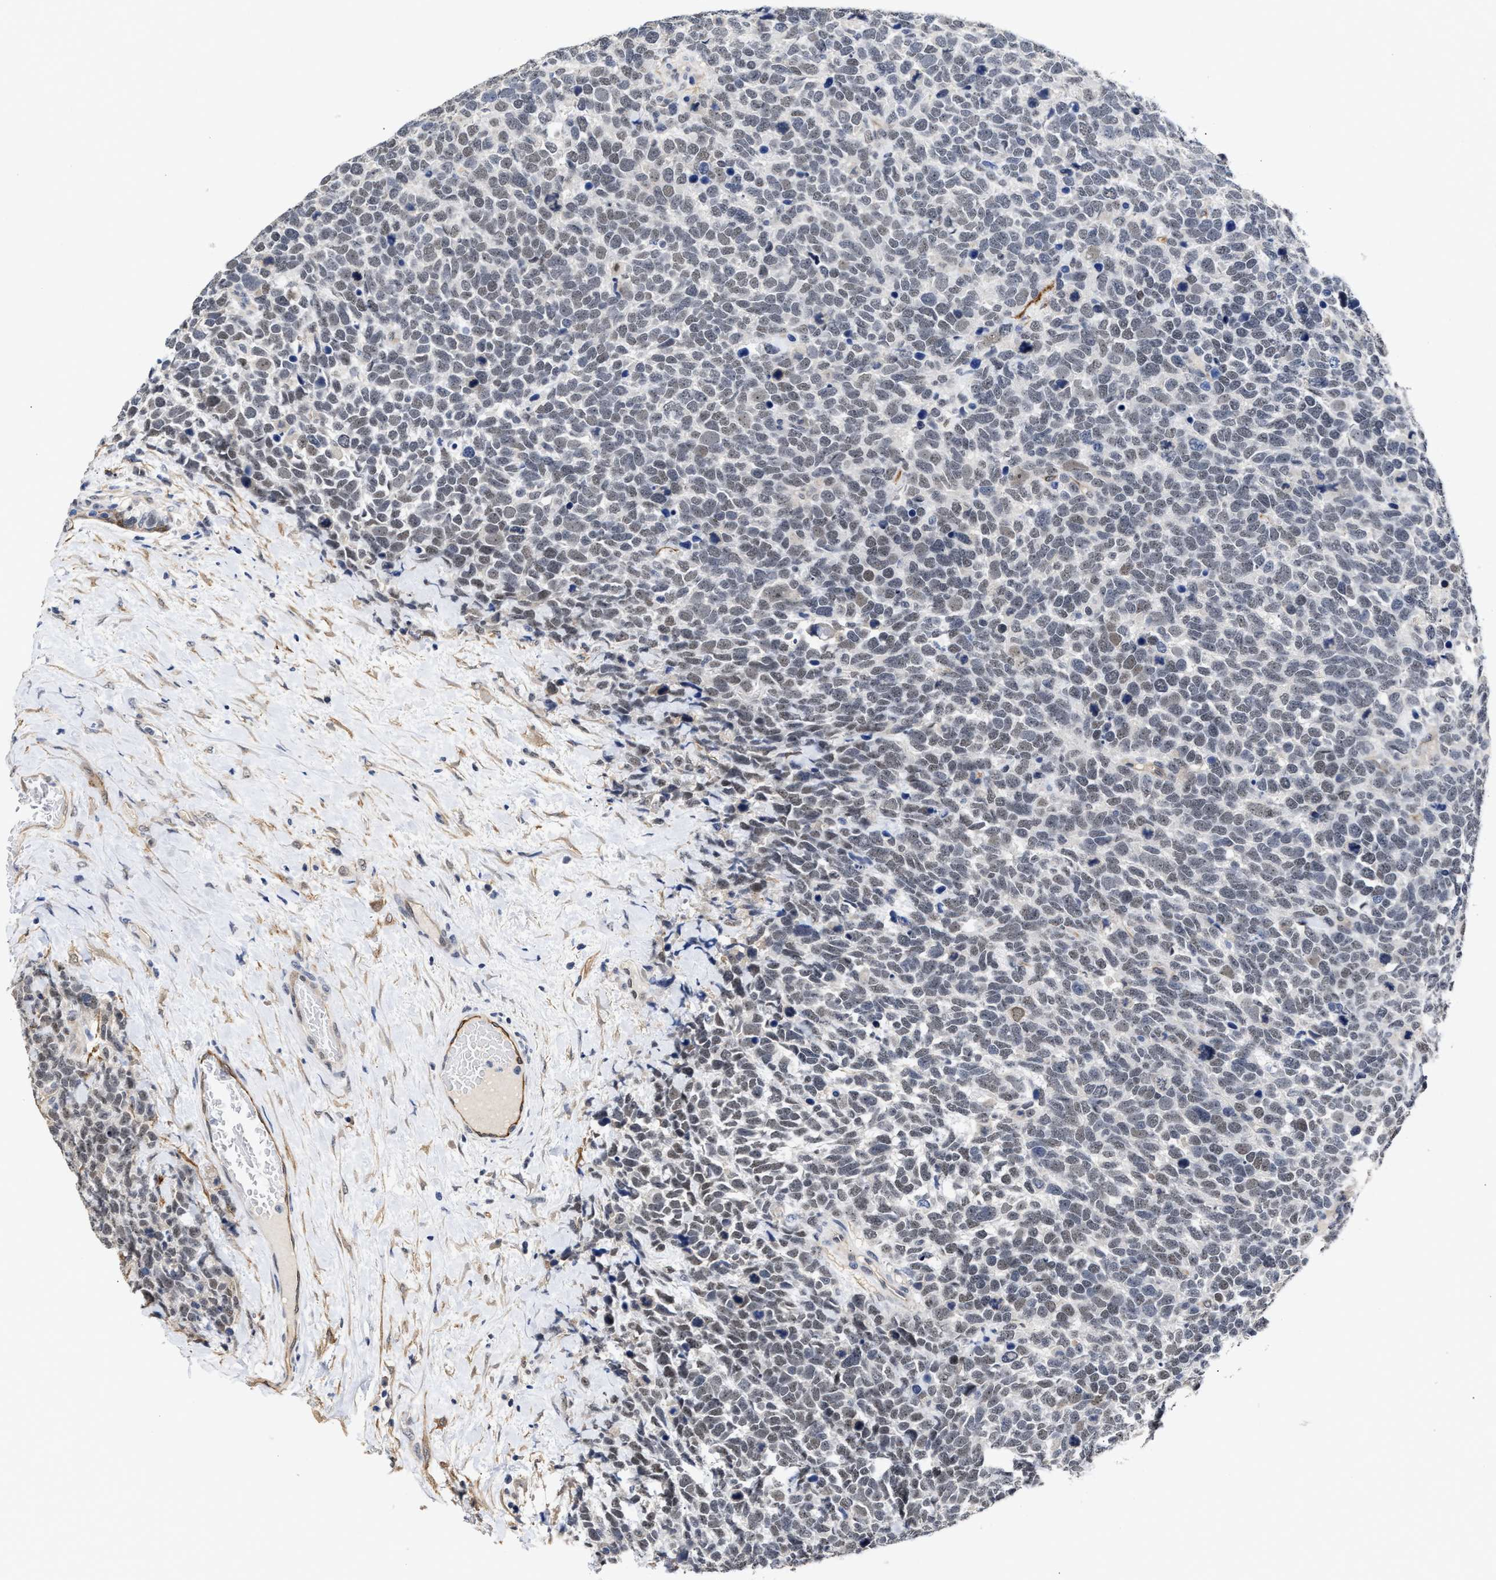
{"staining": {"intensity": "weak", "quantity": "25%-75%", "location": "nuclear"}, "tissue": "urothelial cancer", "cell_type": "Tumor cells", "image_type": "cancer", "snomed": [{"axis": "morphology", "description": "Urothelial carcinoma, High grade"}, {"axis": "topography", "description": "Urinary bladder"}], "caption": "Human urothelial cancer stained with a protein marker demonstrates weak staining in tumor cells.", "gene": "AHNAK2", "patient": {"sex": "female", "age": 82}}